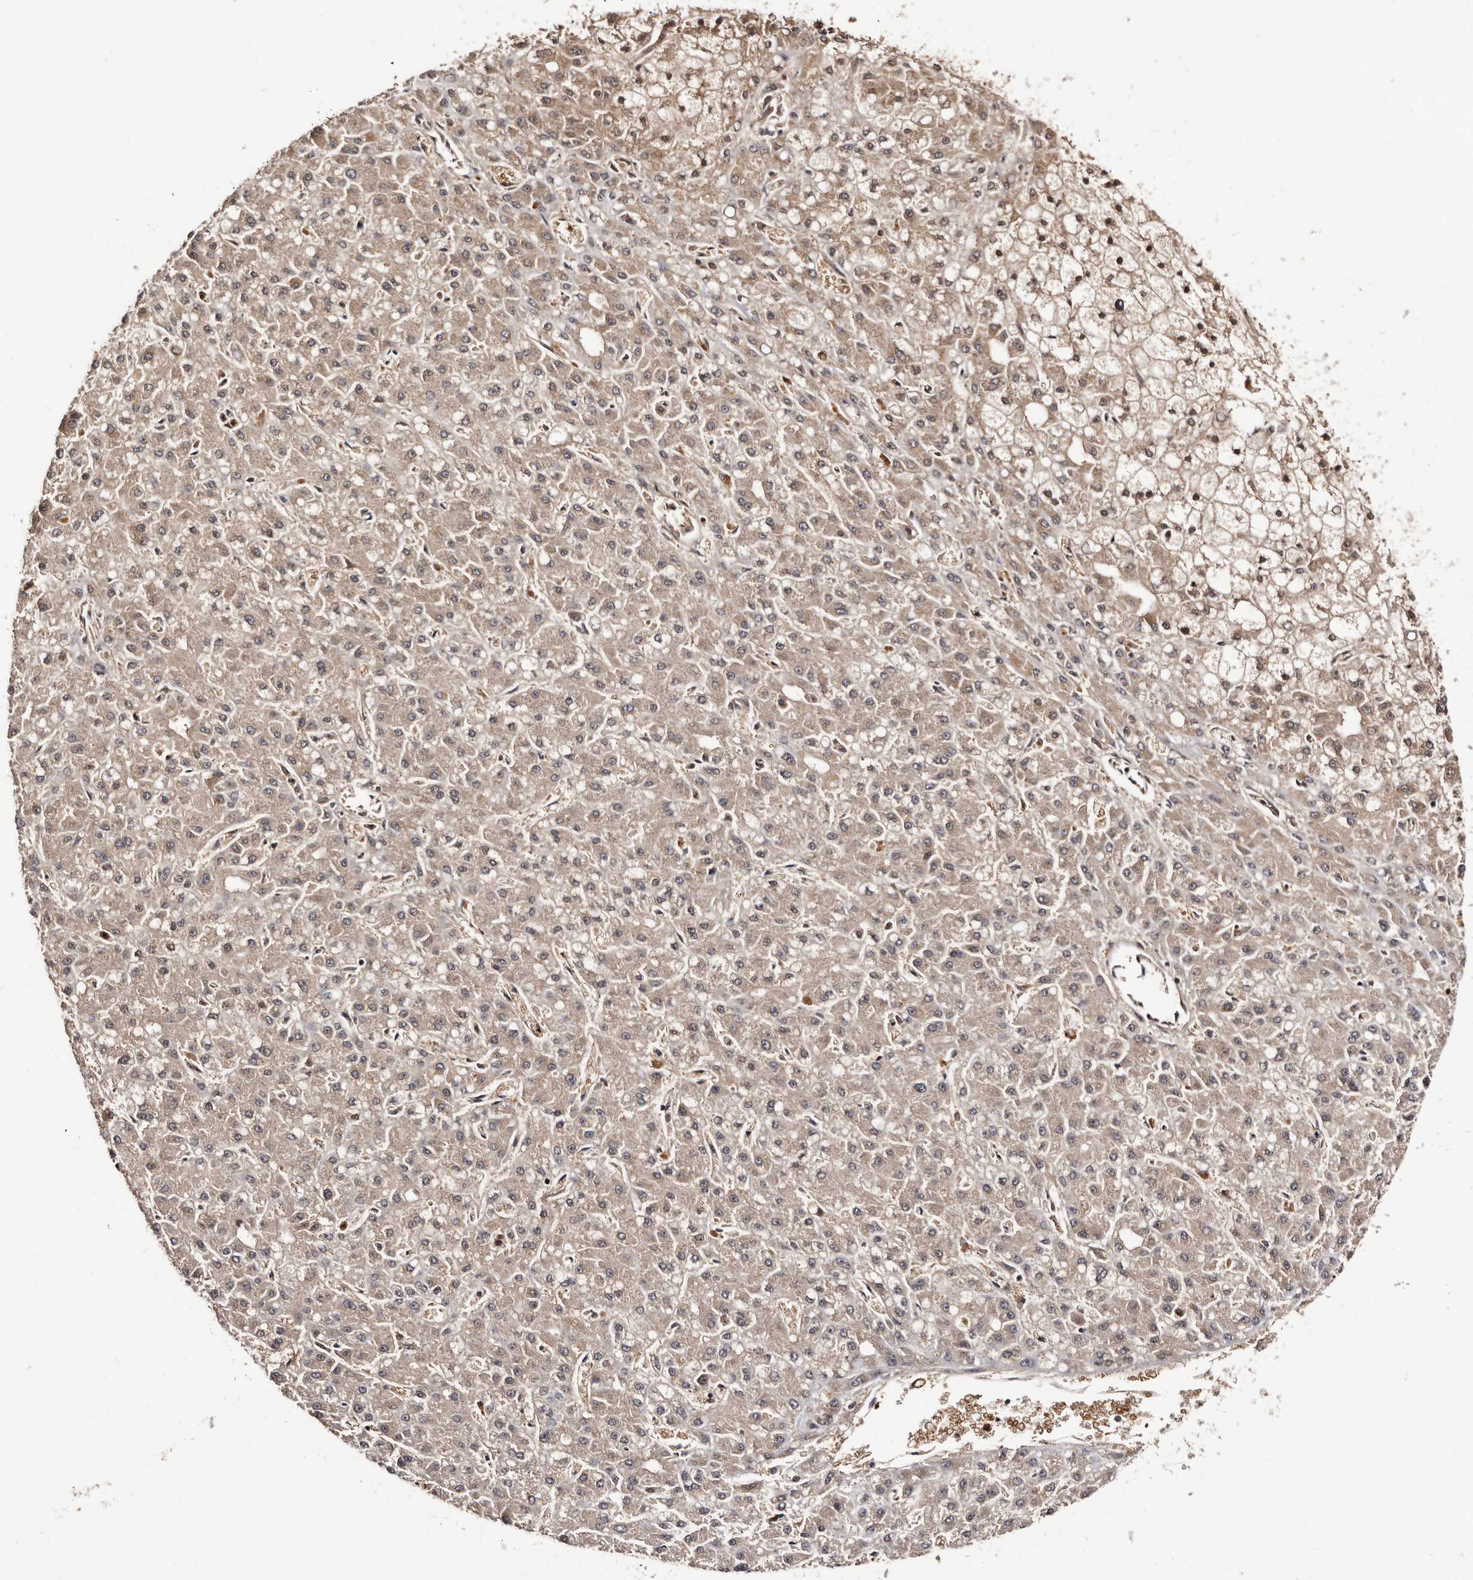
{"staining": {"intensity": "weak", "quantity": ">75%", "location": "cytoplasmic/membranous"}, "tissue": "liver cancer", "cell_type": "Tumor cells", "image_type": "cancer", "snomed": [{"axis": "morphology", "description": "Carcinoma, Hepatocellular, NOS"}, {"axis": "topography", "description": "Liver"}], "caption": "Immunohistochemistry (IHC) staining of liver cancer (hepatocellular carcinoma), which displays low levels of weak cytoplasmic/membranous expression in about >75% of tumor cells indicating weak cytoplasmic/membranous protein expression. The staining was performed using DAB (brown) for protein detection and nuclei were counterstained in hematoxylin (blue).", "gene": "TP53I3", "patient": {"sex": "male", "age": 67}}